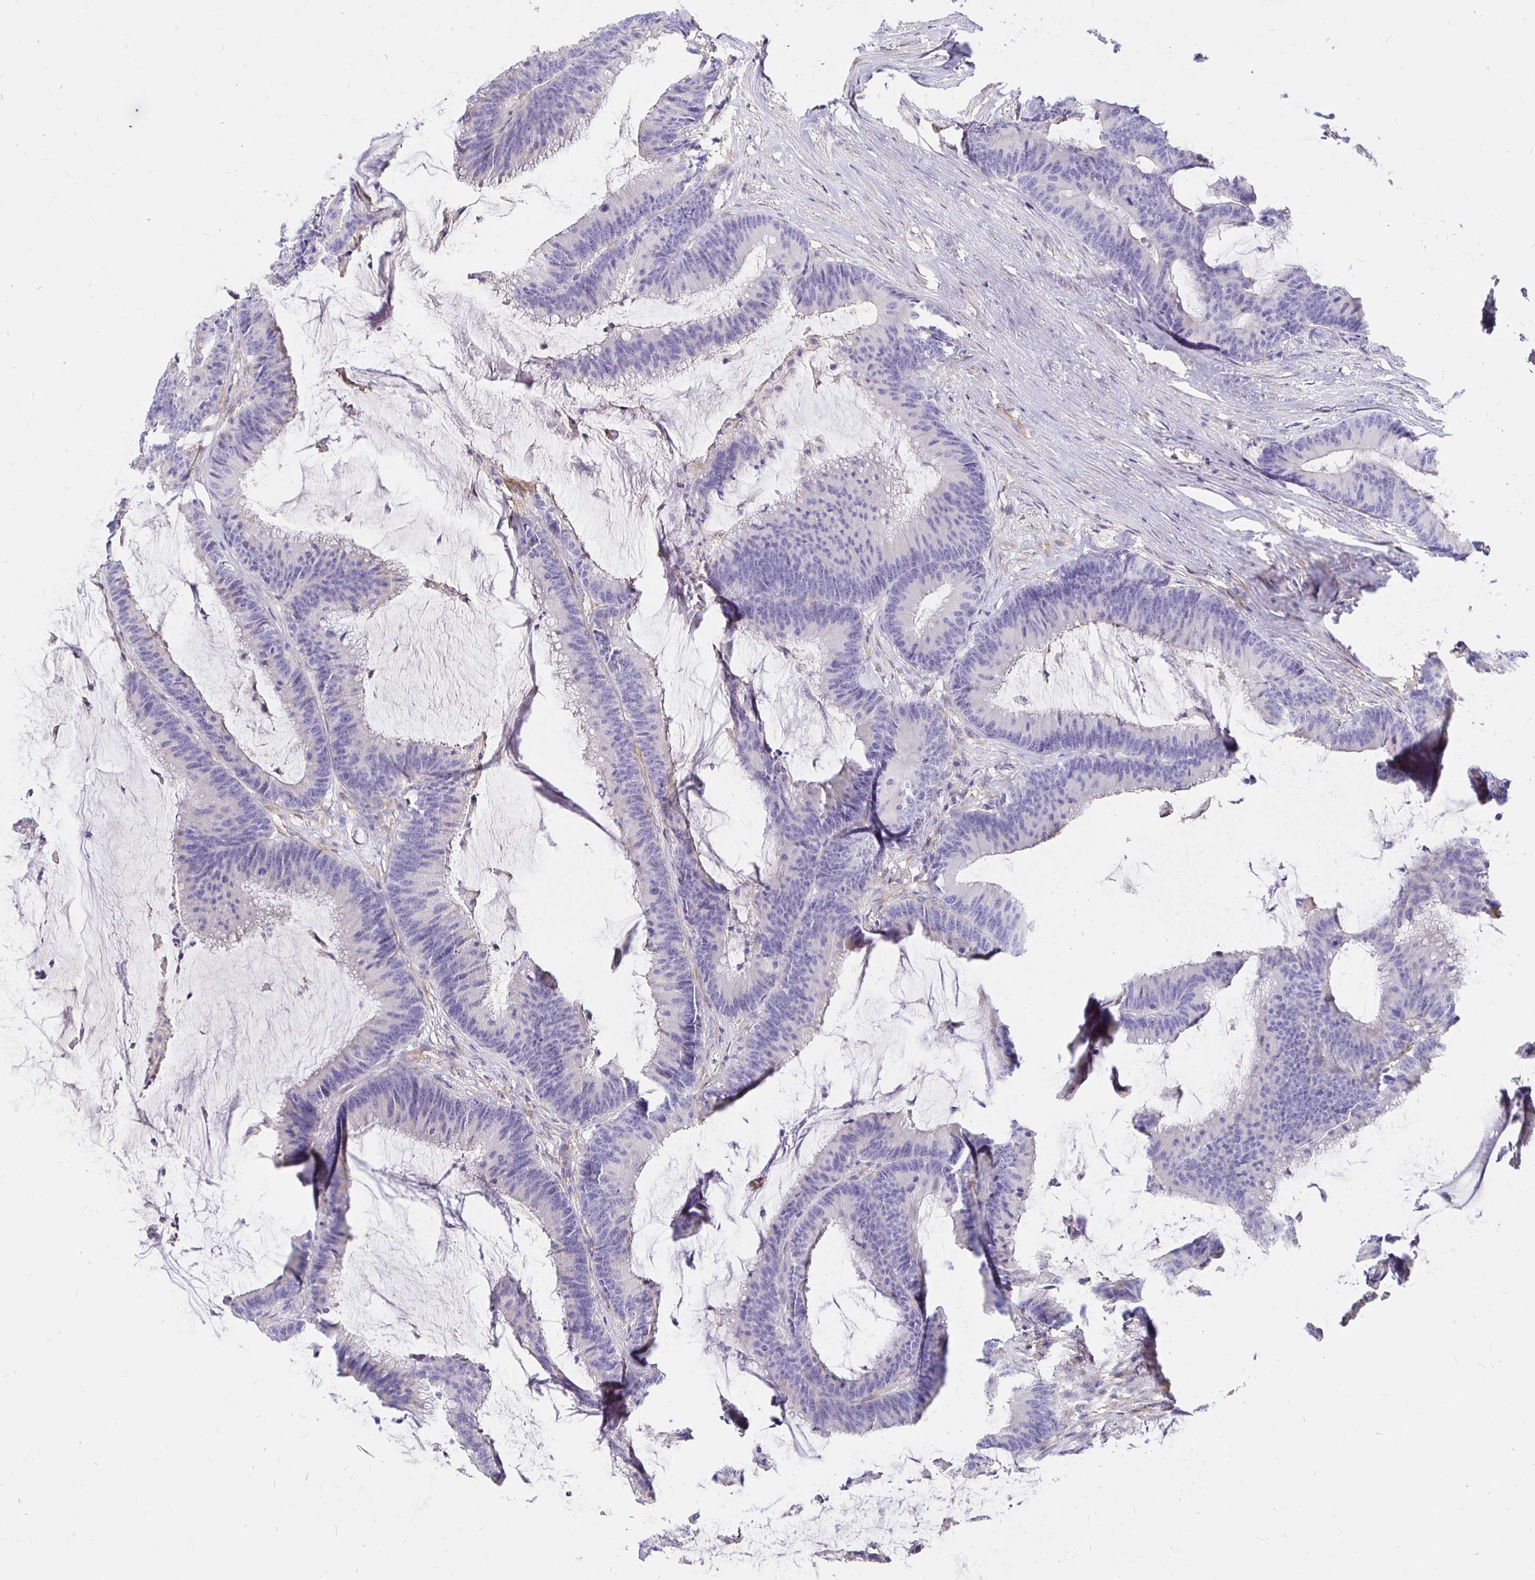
{"staining": {"intensity": "negative", "quantity": "none", "location": "none"}, "tissue": "colorectal cancer", "cell_type": "Tumor cells", "image_type": "cancer", "snomed": [{"axis": "morphology", "description": "Adenocarcinoma, NOS"}, {"axis": "topography", "description": "Colon"}], "caption": "High magnification brightfield microscopy of adenocarcinoma (colorectal) stained with DAB (3,3'-diaminobenzidine) (brown) and counterstained with hematoxylin (blue): tumor cells show no significant staining.", "gene": "PALM2AKAP2", "patient": {"sex": "female", "age": 78}}